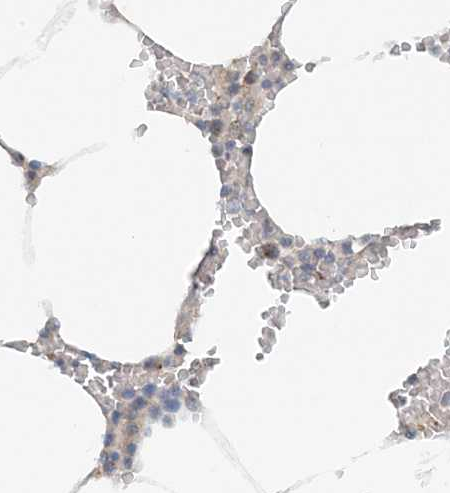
{"staining": {"intensity": "negative", "quantity": "none", "location": "none"}, "tissue": "bone marrow", "cell_type": "Hematopoietic cells", "image_type": "normal", "snomed": [{"axis": "morphology", "description": "Normal tissue, NOS"}, {"axis": "topography", "description": "Bone marrow"}], "caption": "IHC histopathology image of benign bone marrow stained for a protein (brown), which reveals no staining in hematopoietic cells. (Stains: DAB (3,3'-diaminobenzidine) immunohistochemistry (IHC) with hematoxylin counter stain, Microscopy: brightfield microscopy at high magnification).", "gene": "MITD1", "patient": {"sex": "male", "age": 70}}